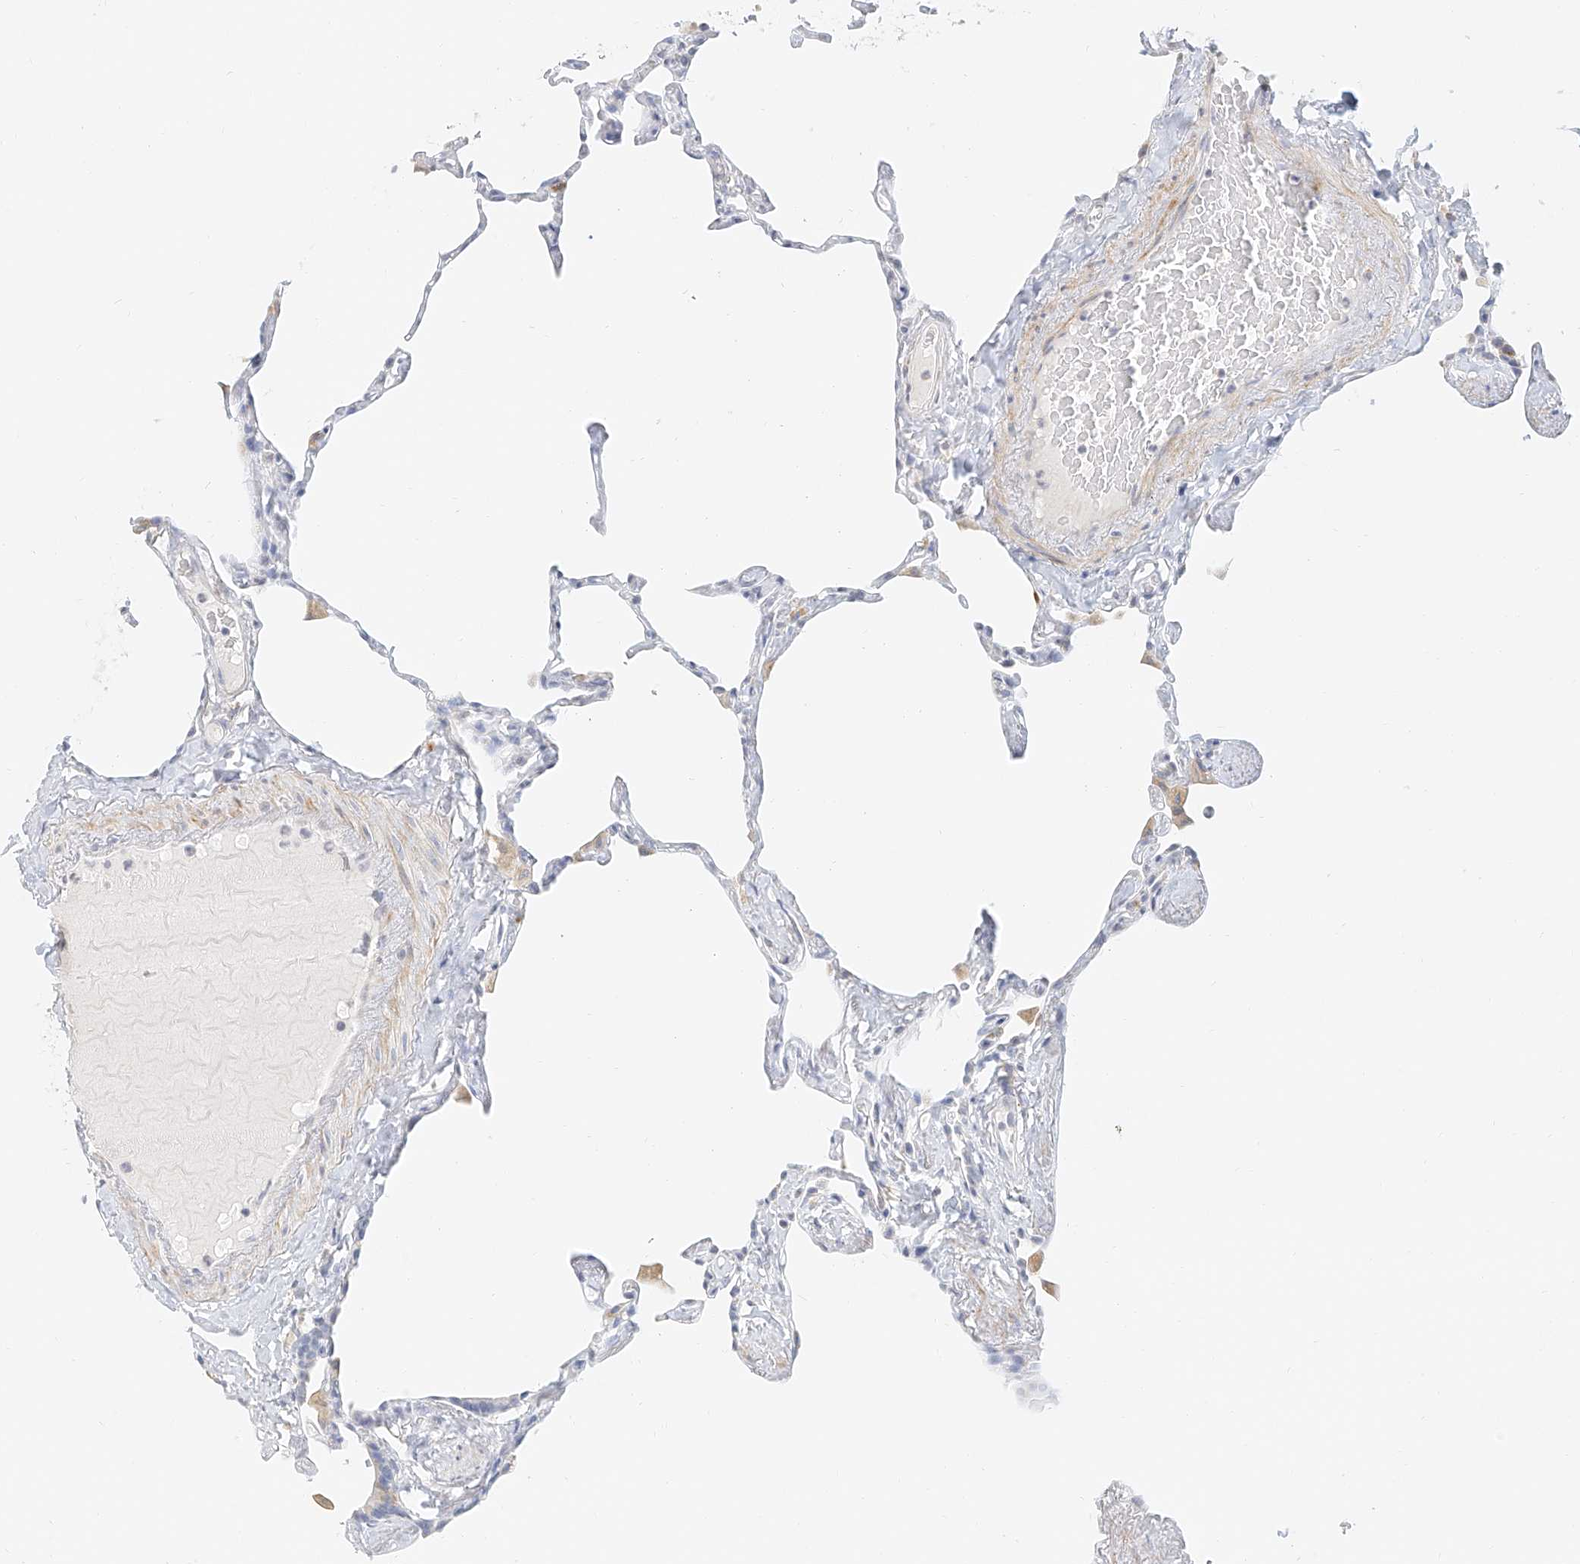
{"staining": {"intensity": "negative", "quantity": "none", "location": "none"}, "tissue": "lung", "cell_type": "Alveolar cells", "image_type": "normal", "snomed": [{"axis": "morphology", "description": "Normal tissue, NOS"}, {"axis": "topography", "description": "Lung"}], "caption": "Image shows no significant protein staining in alveolar cells of benign lung. (Brightfield microscopy of DAB (3,3'-diaminobenzidine) IHC at high magnification).", "gene": "CXorf58", "patient": {"sex": "male", "age": 65}}